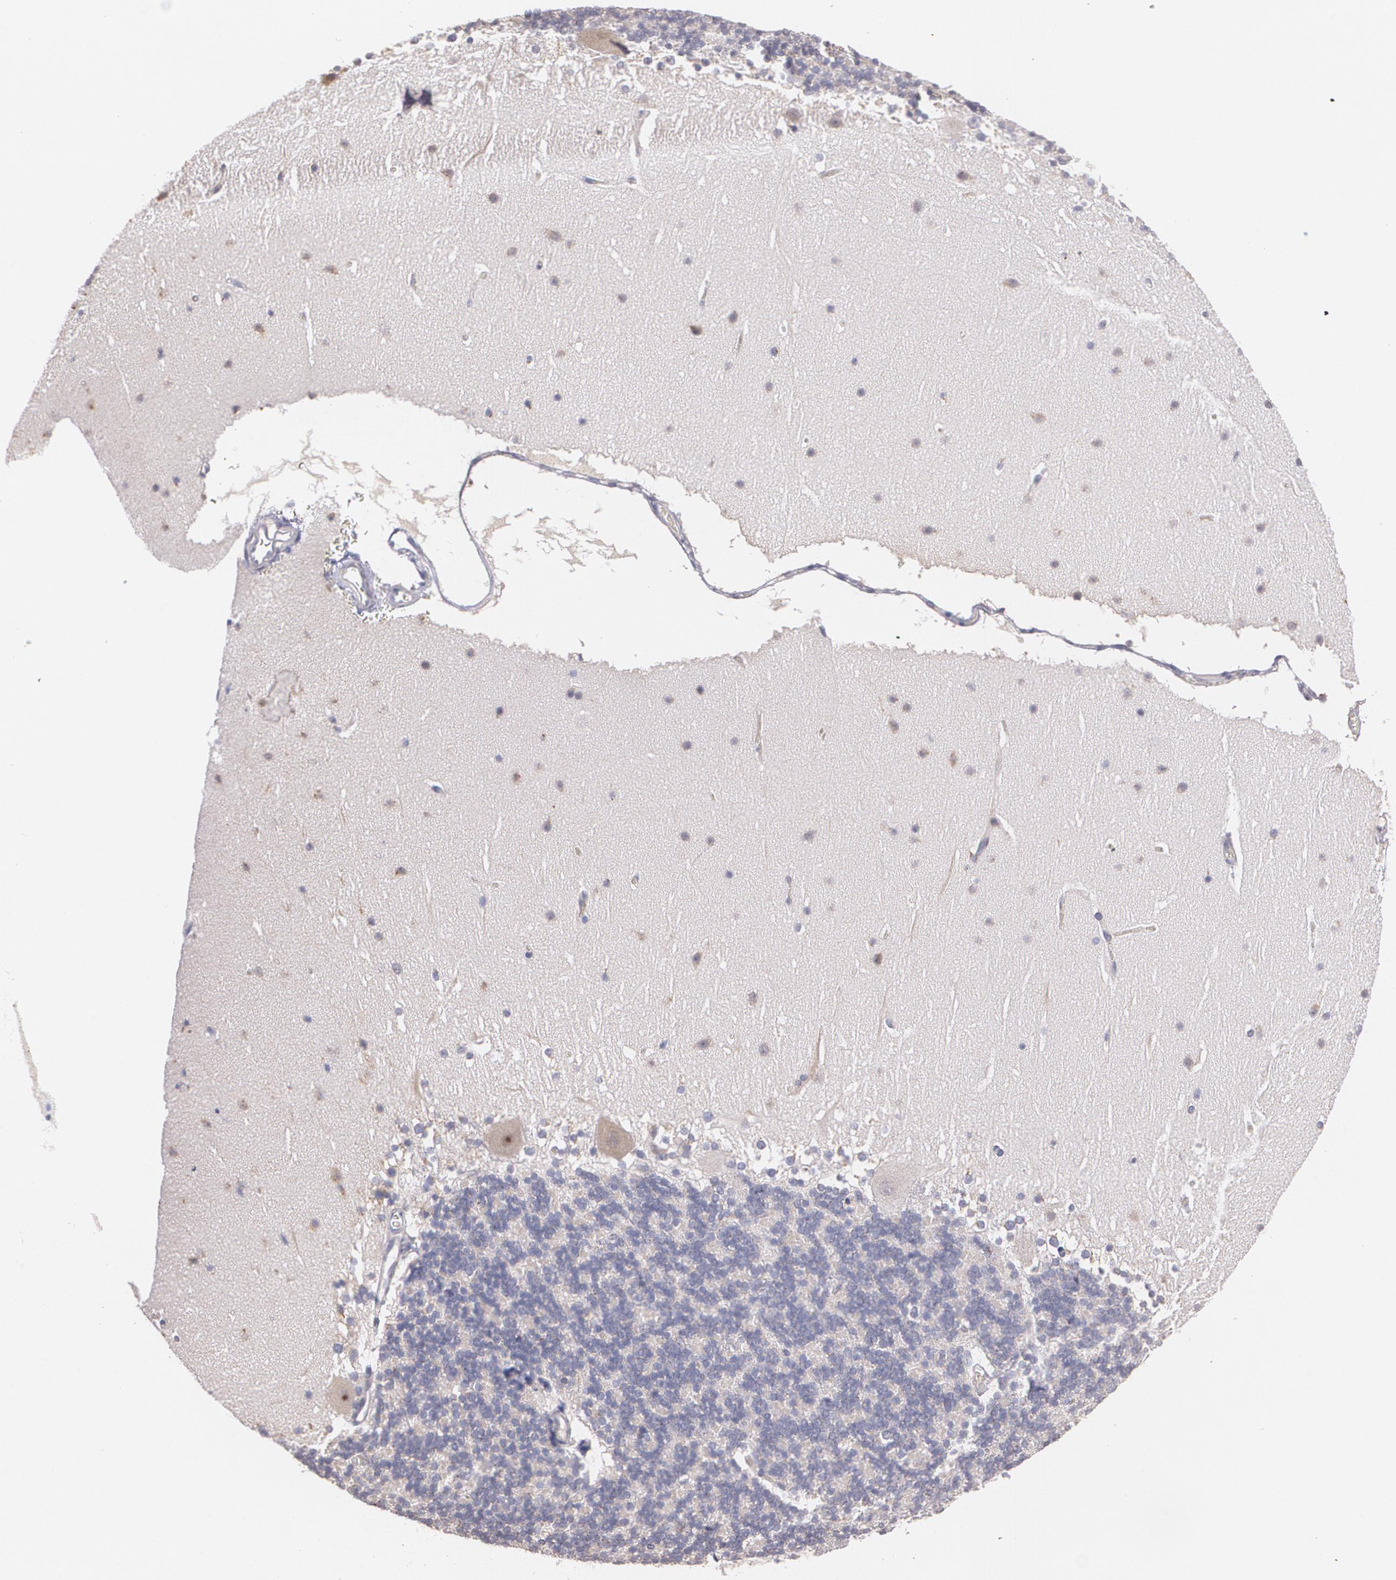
{"staining": {"intensity": "negative", "quantity": "none", "location": "none"}, "tissue": "cerebellum", "cell_type": "Cells in granular layer", "image_type": "normal", "snomed": [{"axis": "morphology", "description": "Normal tissue, NOS"}, {"axis": "topography", "description": "Cerebellum"}], "caption": "IHC histopathology image of unremarkable human cerebellum stained for a protein (brown), which exhibits no positivity in cells in granular layer. Nuclei are stained in blue.", "gene": "ATF3", "patient": {"sex": "female", "age": 19}}